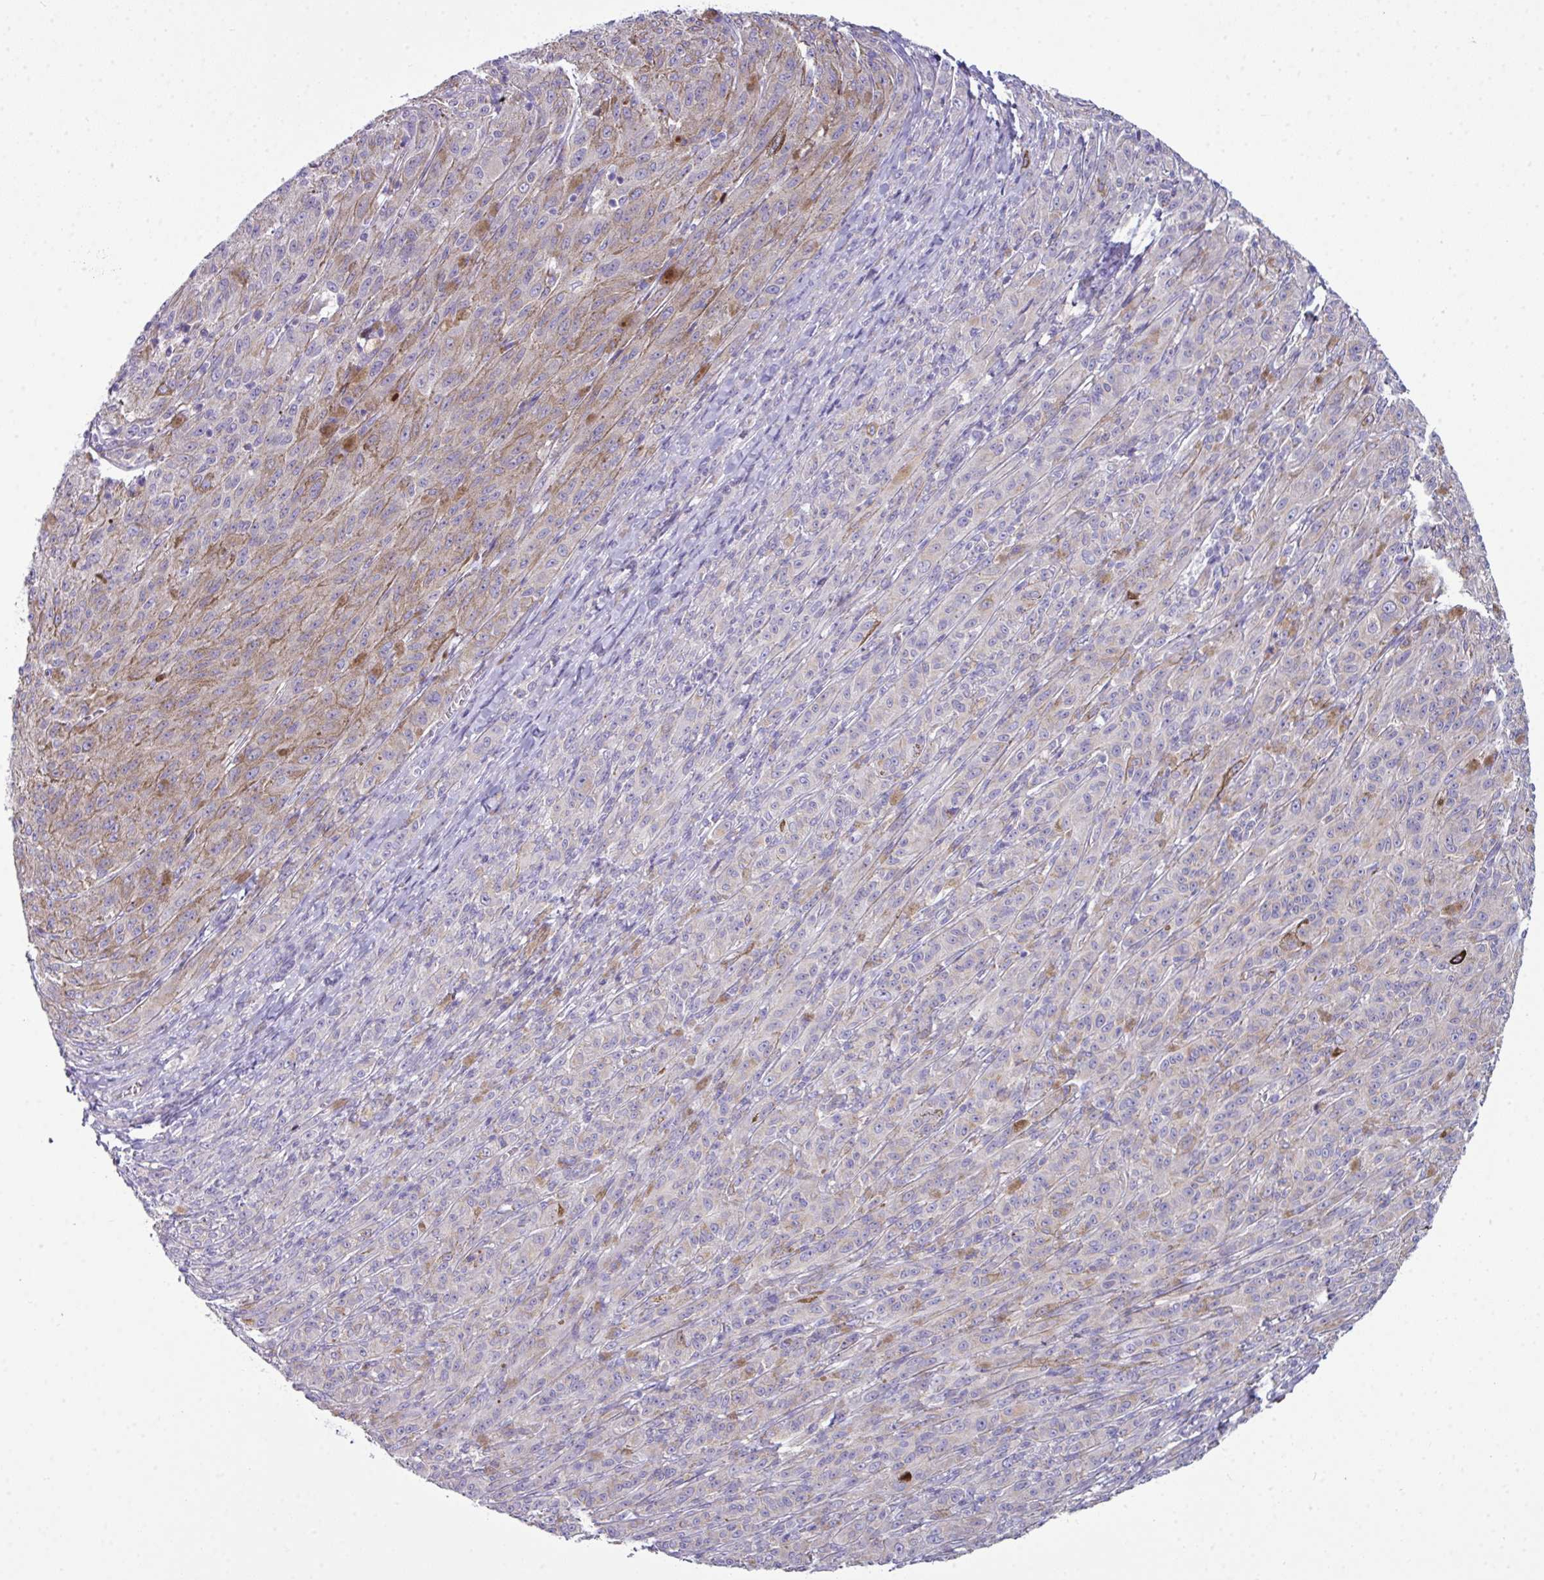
{"staining": {"intensity": "negative", "quantity": "none", "location": "none"}, "tissue": "melanoma", "cell_type": "Tumor cells", "image_type": "cancer", "snomed": [{"axis": "morphology", "description": "Malignant melanoma, NOS"}, {"axis": "topography", "description": "Skin"}], "caption": "Malignant melanoma was stained to show a protein in brown. There is no significant staining in tumor cells.", "gene": "ABCC5", "patient": {"sex": "female", "age": 52}}